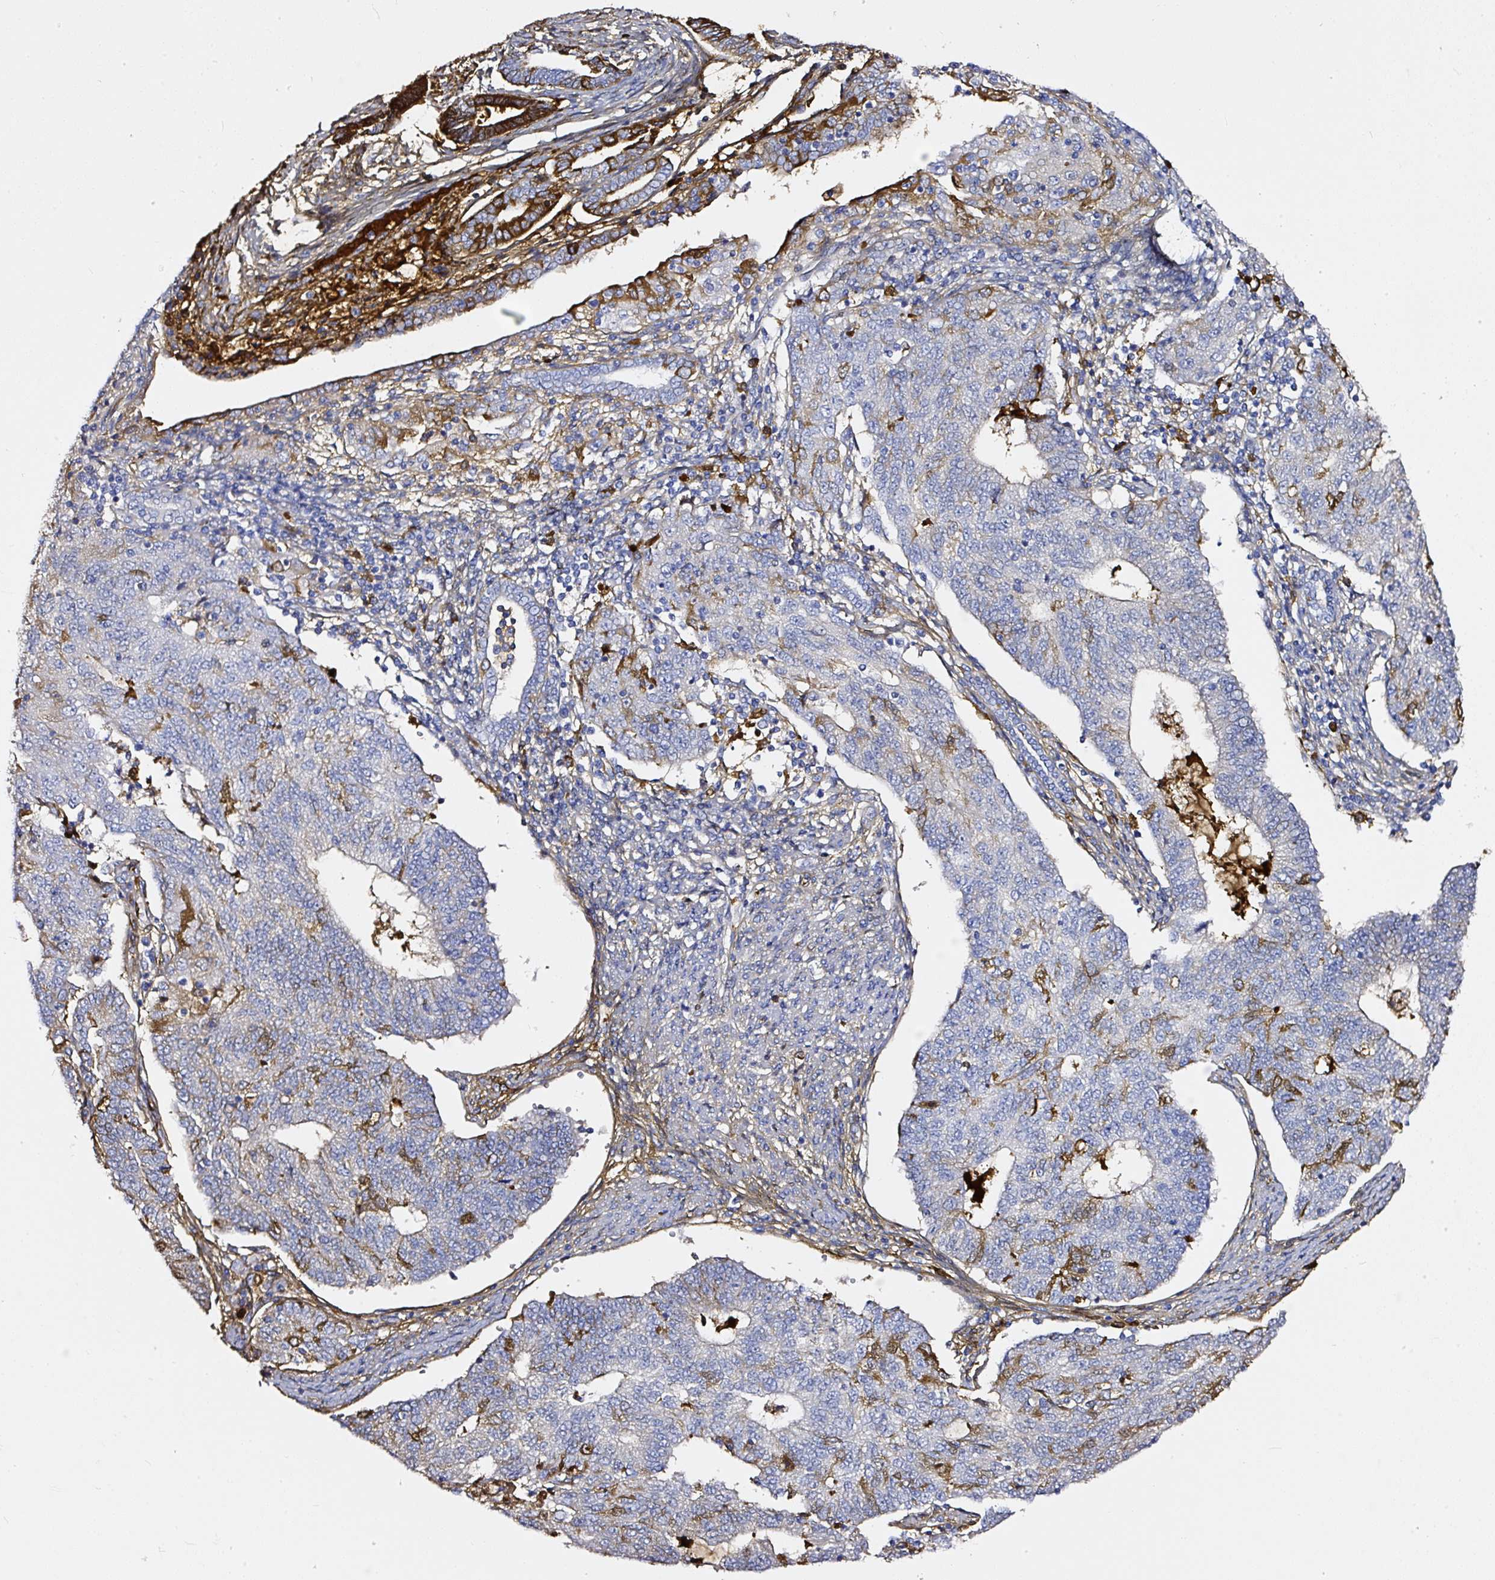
{"staining": {"intensity": "moderate", "quantity": "<25%", "location": "cytoplasmic/membranous"}, "tissue": "endometrial cancer", "cell_type": "Tumor cells", "image_type": "cancer", "snomed": [{"axis": "morphology", "description": "Adenocarcinoma, NOS"}, {"axis": "topography", "description": "Endometrium"}], "caption": "Approximately <25% of tumor cells in endometrial cancer (adenocarcinoma) show moderate cytoplasmic/membranous protein positivity as visualized by brown immunohistochemical staining.", "gene": "CLEC3B", "patient": {"sex": "female", "age": 56}}